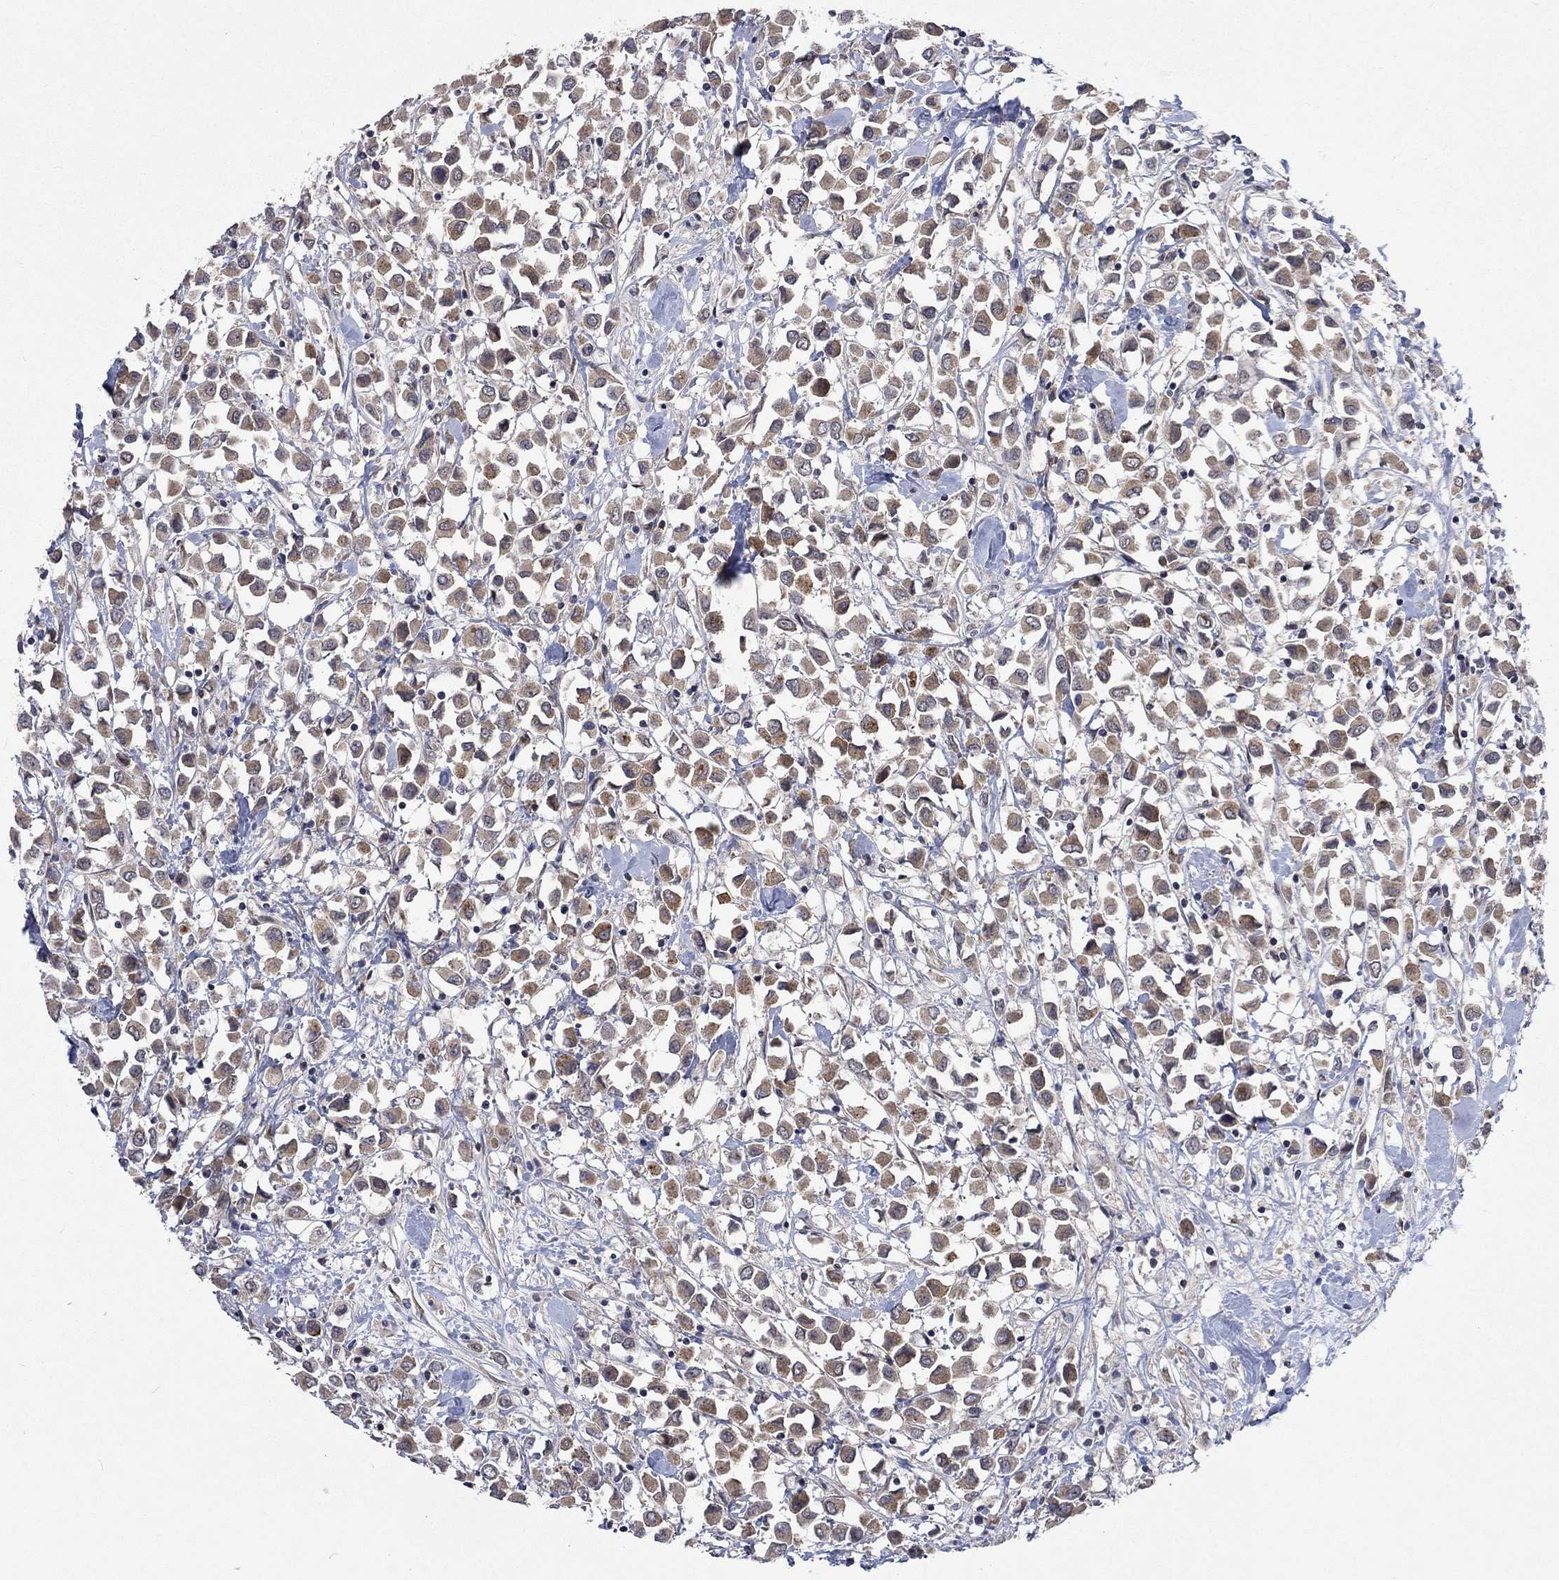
{"staining": {"intensity": "weak", "quantity": ">75%", "location": "cytoplasmic/membranous"}, "tissue": "breast cancer", "cell_type": "Tumor cells", "image_type": "cancer", "snomed": [{"axis": "morphology", "description": "Duct carcinoma"}, {"axis": "topography", "description": "Breast"}], "caption": "Protein expression analysis of breast cancer exhibits weak cytoplasmic/membranous positivity in about >75% of tumor cells. Immunohistochemistry (ihc) stains the protein of interest in brown and the nuclei are stained blue.", "gene": "PPP1R9A", "patient": {"sex": "female", "age": 61}}